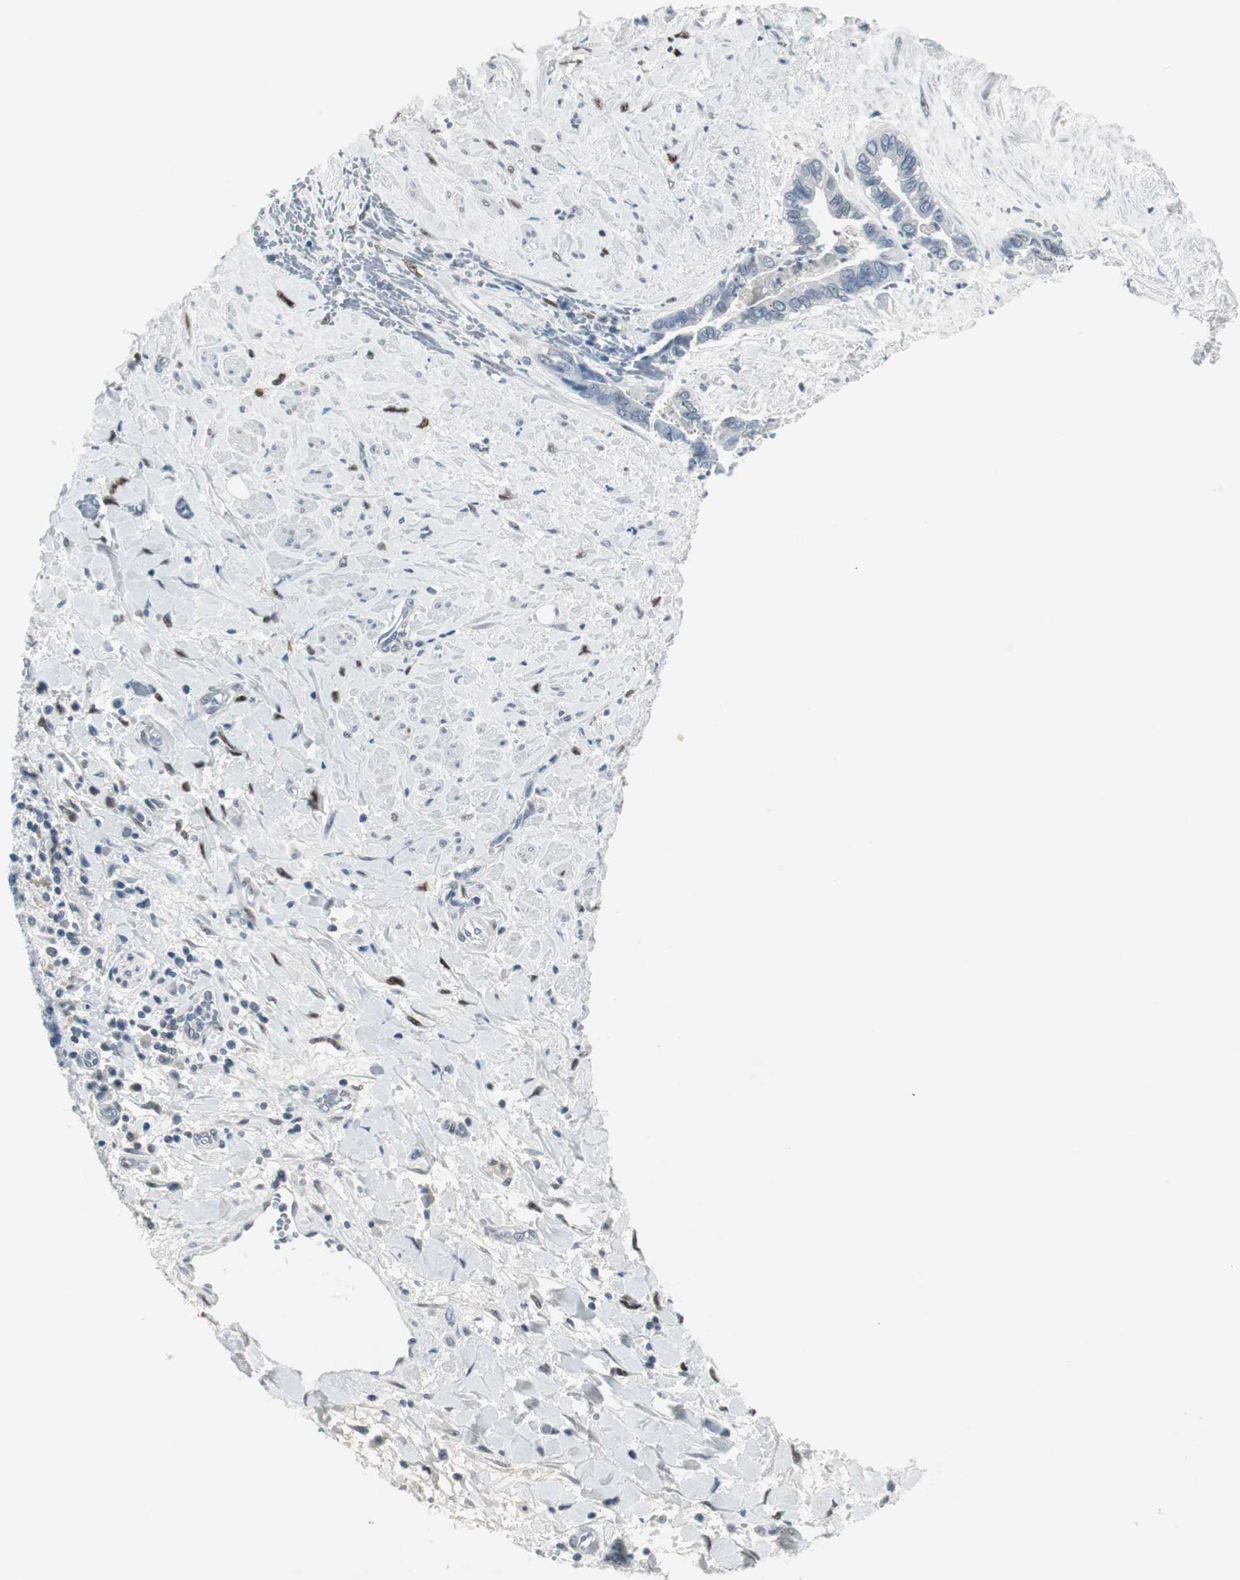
{"staining": {"intensity": "negative", "quantity": "none", "location": "none"}, "tissue": "liver cancer", "cell_type": "Tumor cells", "image_type": "cancer", "snomed": [{"axis": "morphology", "description": "Cholangiocarcinoma"}, {"axis": "topography", "description": "Liver"}], "caption": "DAB (3,3'-diaminobenzidine) immunohistochemical staining of liver cancer displays no significant staining in tumor cells.", "gene": "ELK1", "patient": {"sex": "female", "age": 65}}